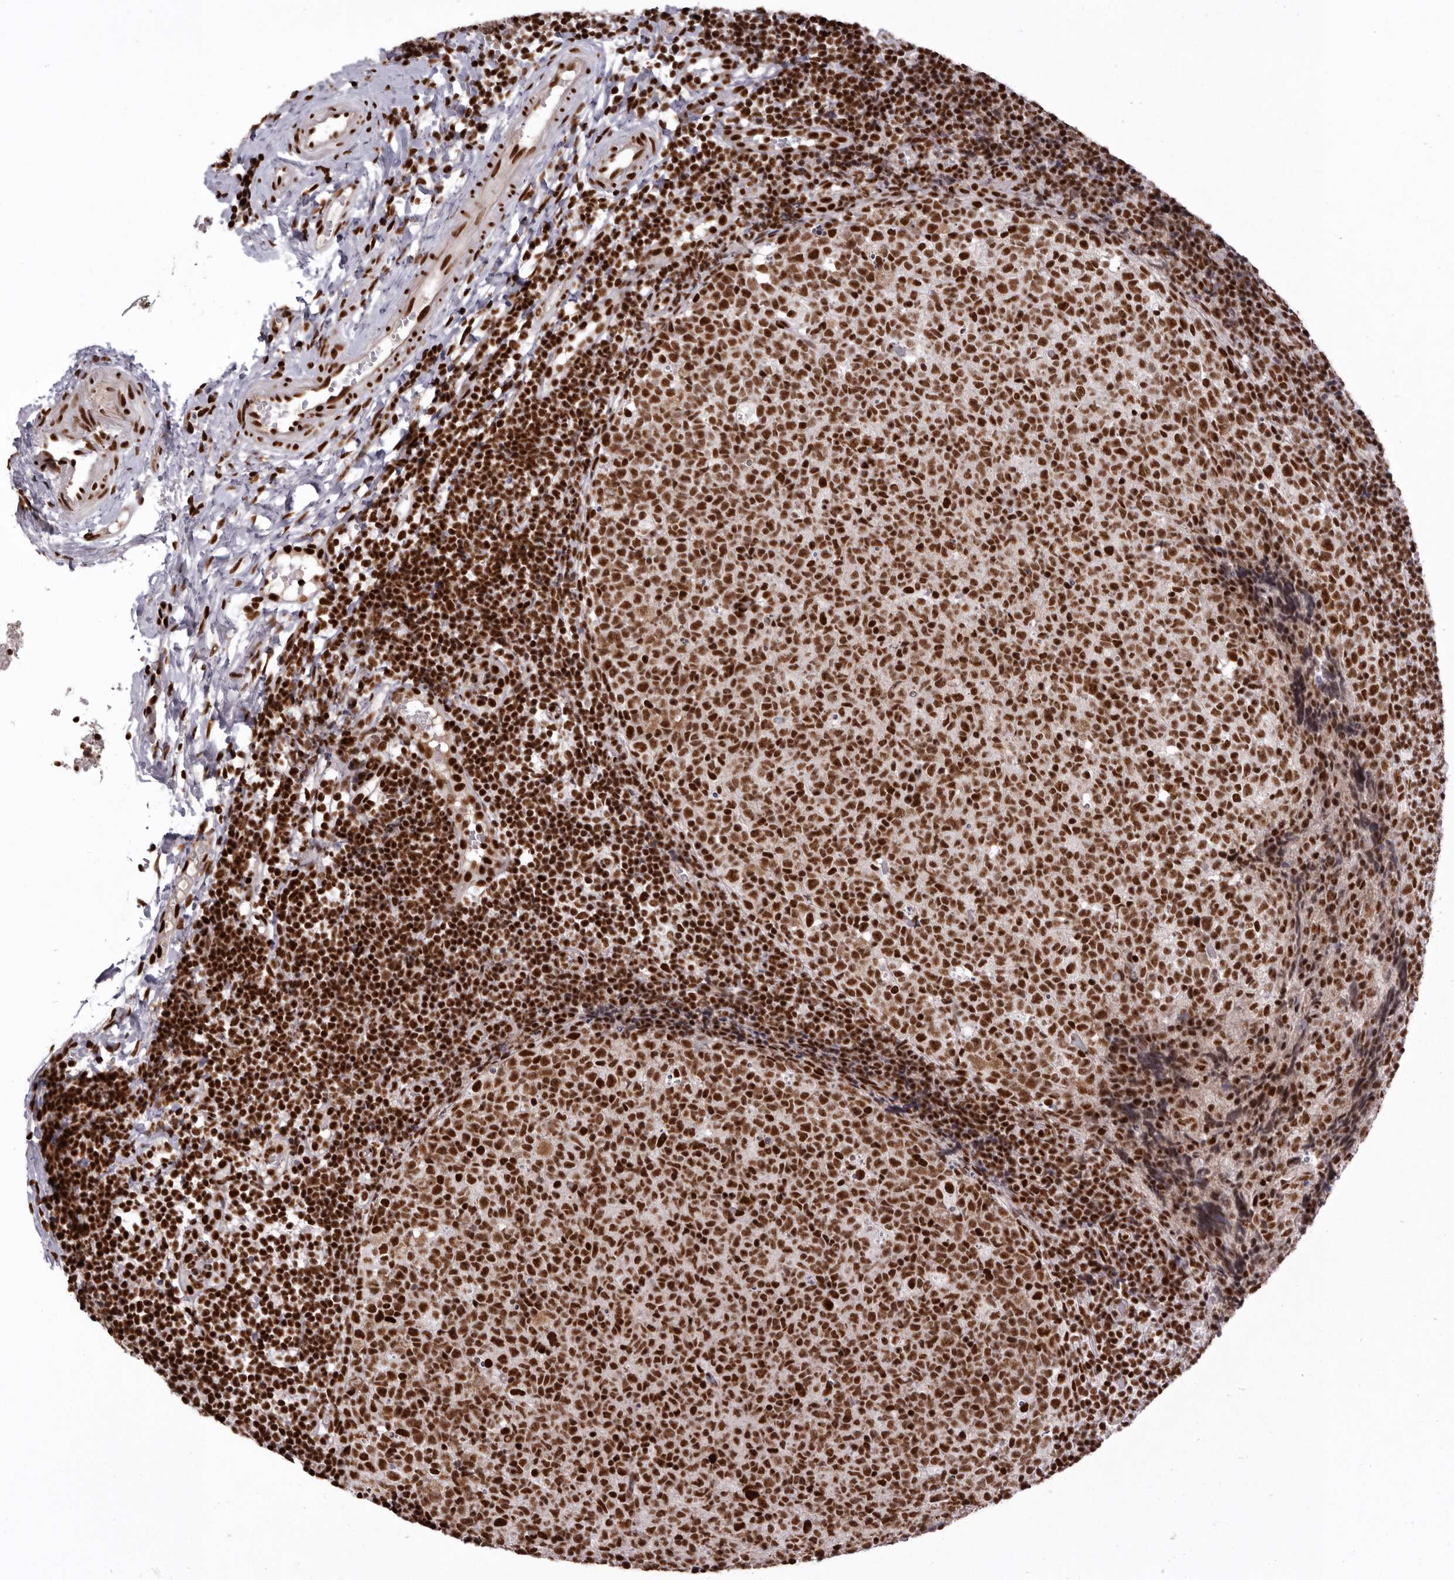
{"staining": {"intensity": "strong", "quantity": ">75%", "location": "nuclear"}, "tissue": "tonsil", "cell_type": "Germinal center cells", "image_type": "normal", "snomed": [{"axis": "morphology", "description": "Normal tissue, NOS"}, {"axis": "topography", "description": "Tonsil"}], "caption": "Normal tonsil shows strong nuclear staining in approximately >75% of germinal center cells, visualized by immunohistochemistry. The protein of interest is stained brown, and the nuclei are stained in blue (DAB (3,3'-diaminobenzidine) IHC with brightfield microscopy, high magnification).", "gene": "CHTOP", "patient": {"sex": "female", "age": 19}}